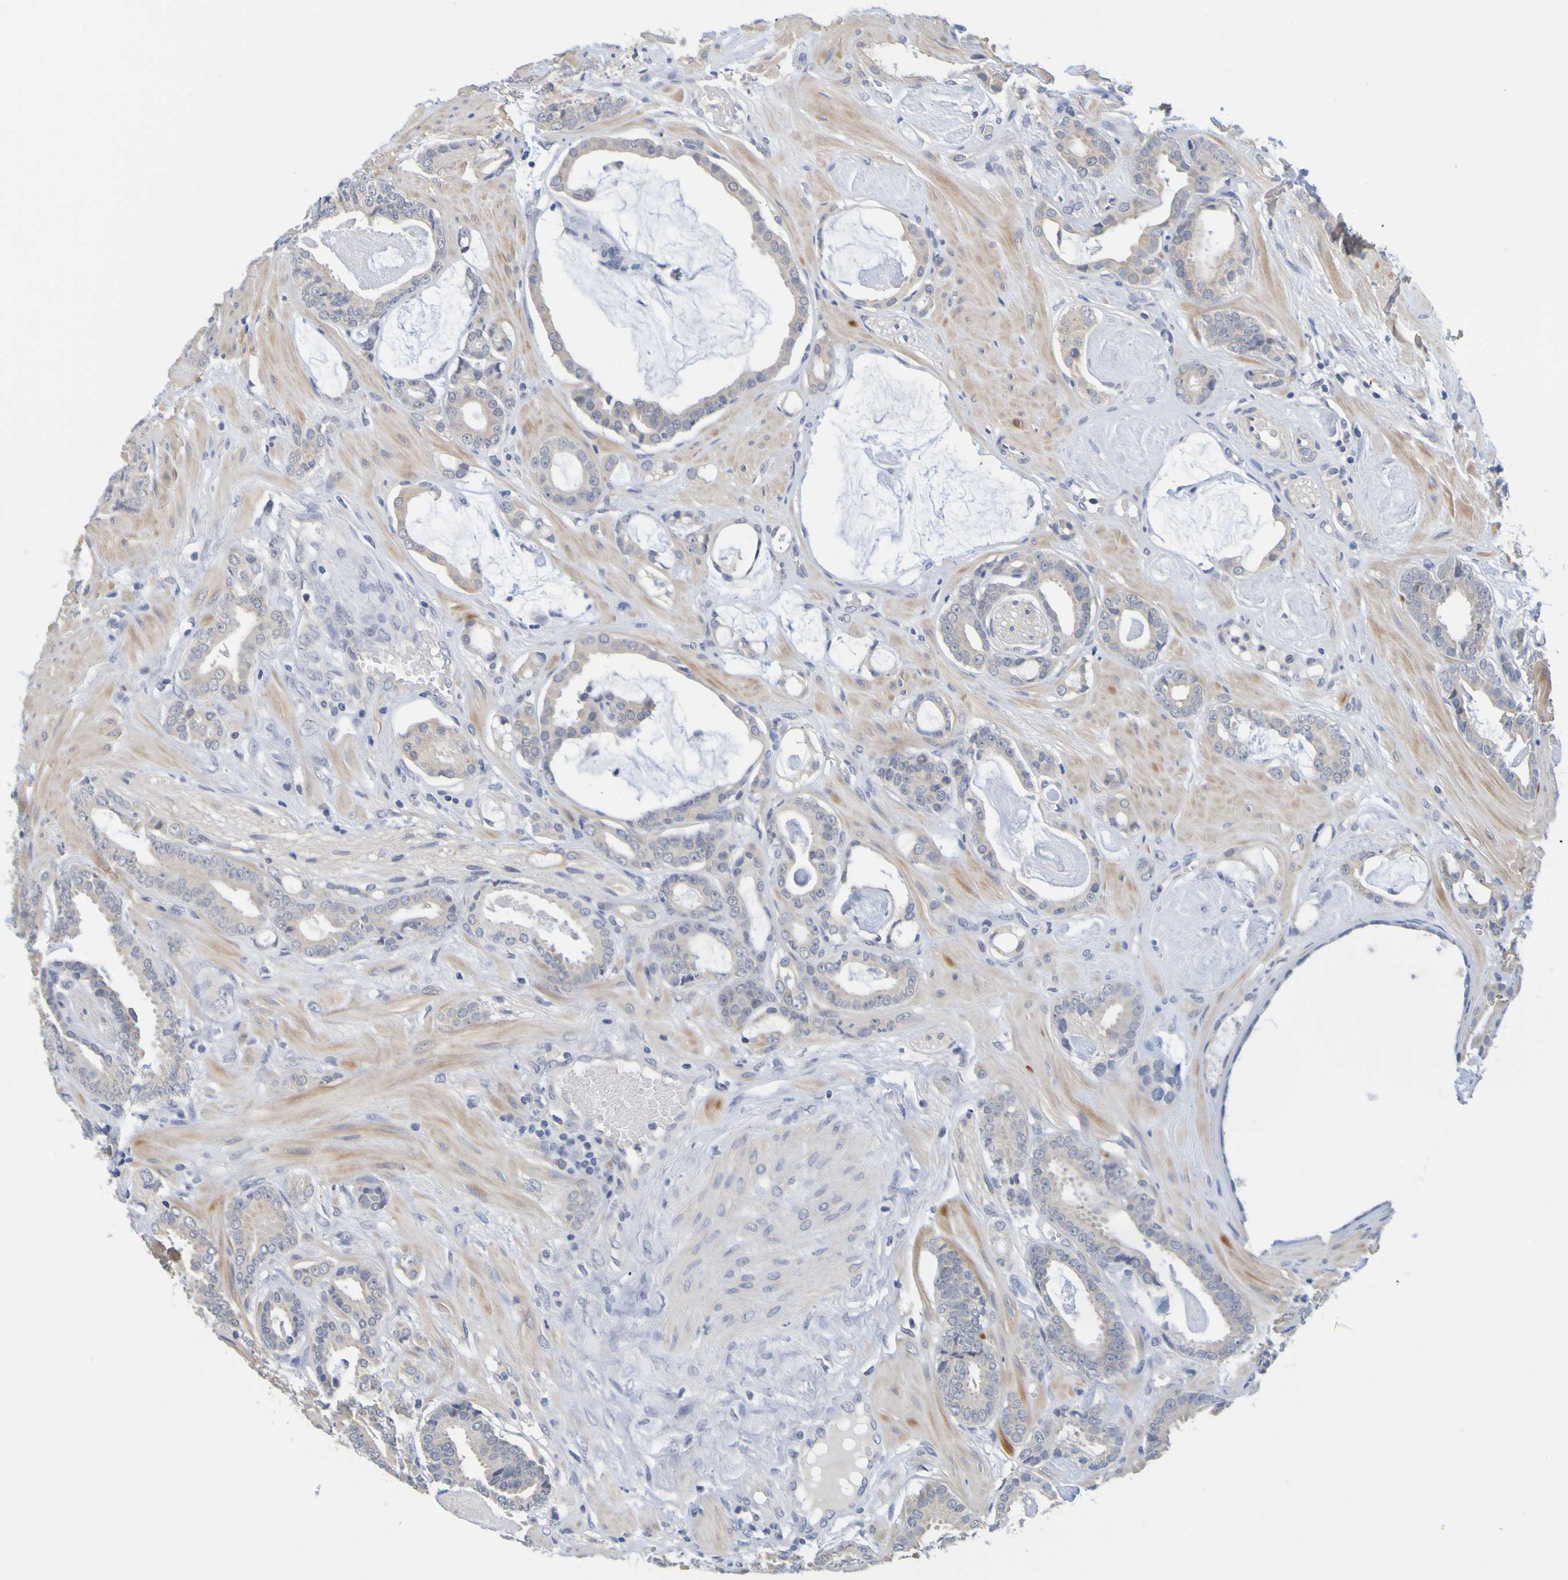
{"staining": {"intensity": "negative", "quantity": "none", "location": "none"}, "tissue": "prostate cancer", "cell_type": "Tumor cells", "image_type": "cancer", "snomed": [{"axis": "morphology", "description": "Adenocarcinoma, Low grade"}, {"axis": "topography", "description": "Prostate"}], "caption": "Immunohistochemical staining of prostate adenocarcinoma (low-grade) displays no significant staining in tumor cells. (Immunohistochemistry, brightfield microscopy, high magnification).", "gene": "ENDOU", "patient": {"sex": "male", "age": 53}}